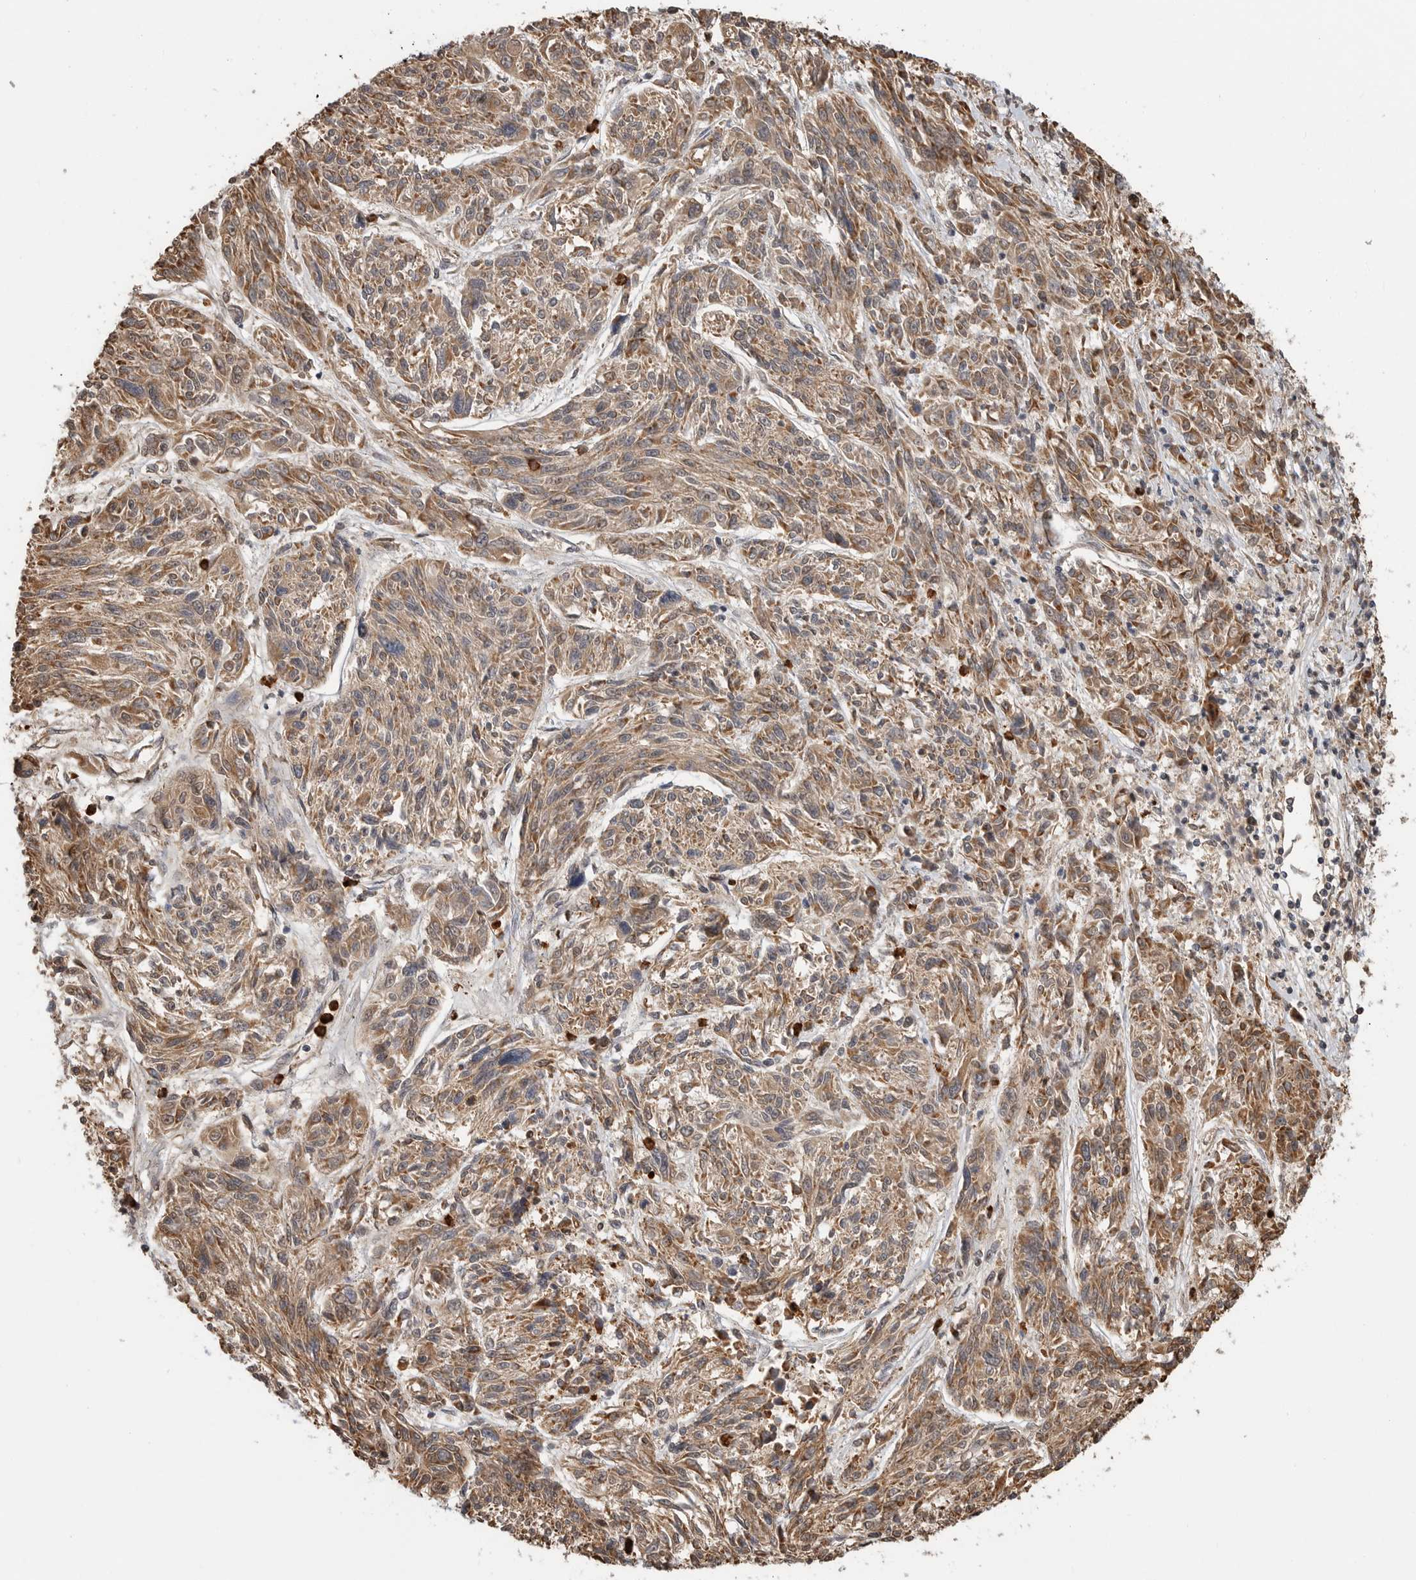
{"staining": {"intensity": "moderate", "quantity": ">75%", "location": "cytoplasmic/membranous"}, "tissue": "melanoma", "cell_type": "Tumor cells", "image_type": "cancer", "snomed": [{"axis": "morphology", "description": "Malignant melanoma, NOS"}, {"axis": "topography", "description": "Skin"}], "caption": "Immunohistochemical staining of human malignant melanoma exhibits medium levels of moderate cytoplasmic/membranous protein positivity in approximately >75% of tumor cells.", "gene": "GCNT2", "patient": {"sex": "male", "age": 53}}